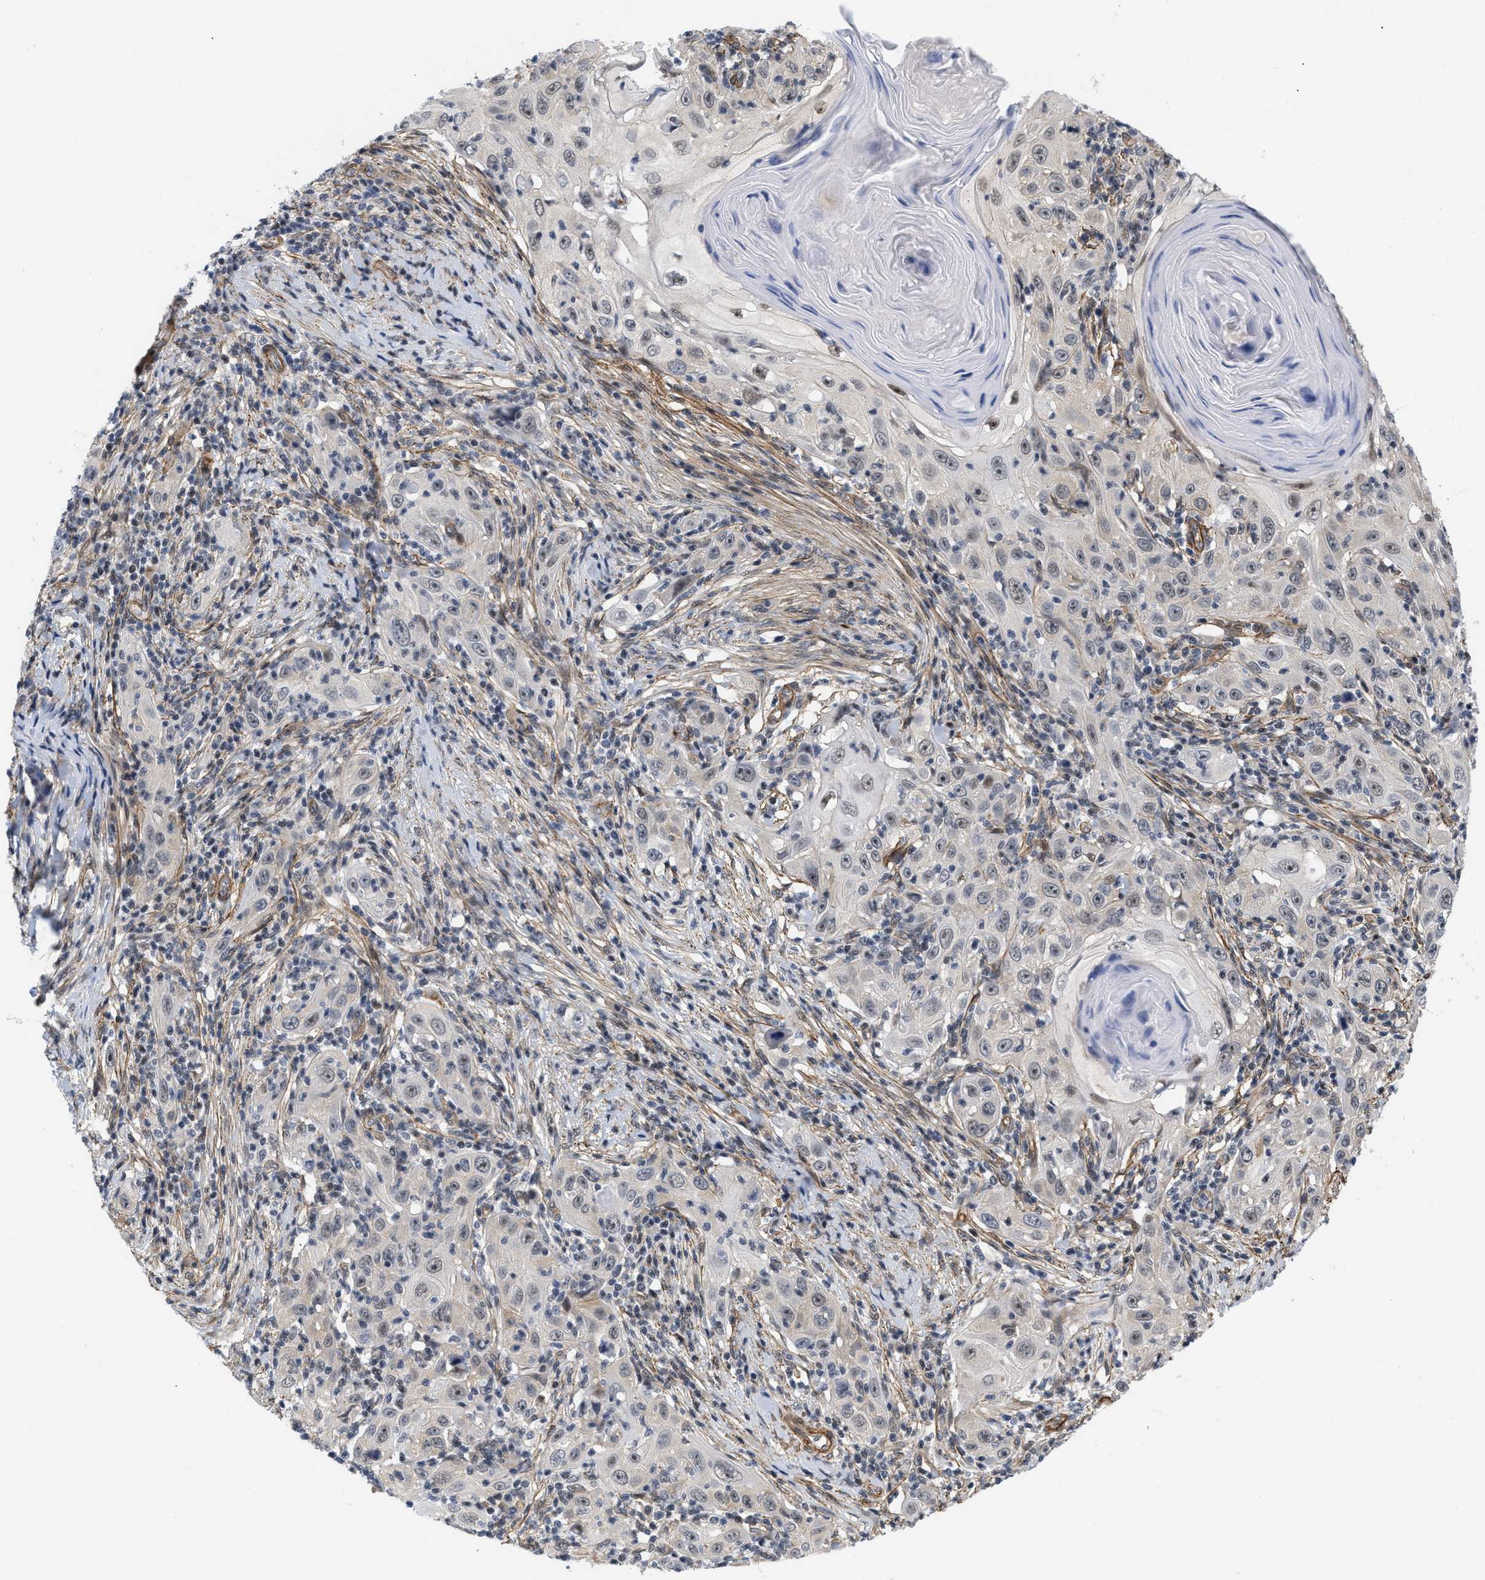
{"staining": {"intensity": "weak", "quantity": "25%-75%", "location": "cytoplasmic/membranous,nuclear"}, "tissue": "skin cancer", "cell_type": "Tumor cells", "image_type": "cancer", "snomed": [{"axis": "morphology", "description": "Squamous cell carcinoma, NOS"}, {"axis": "topography", "description": "Skin"}], "caption": "Immunohistochemistry (IHC) histopathology image of human skin squamous cell carcinoma stained for a protein (brown), which reveals low levels of weak cytoplasmic/membranous and nuclear staining in about 25%-75% of tumor cells.", "gene": "GPRASP2", "patient": {"sex": "female", "age": 88}}